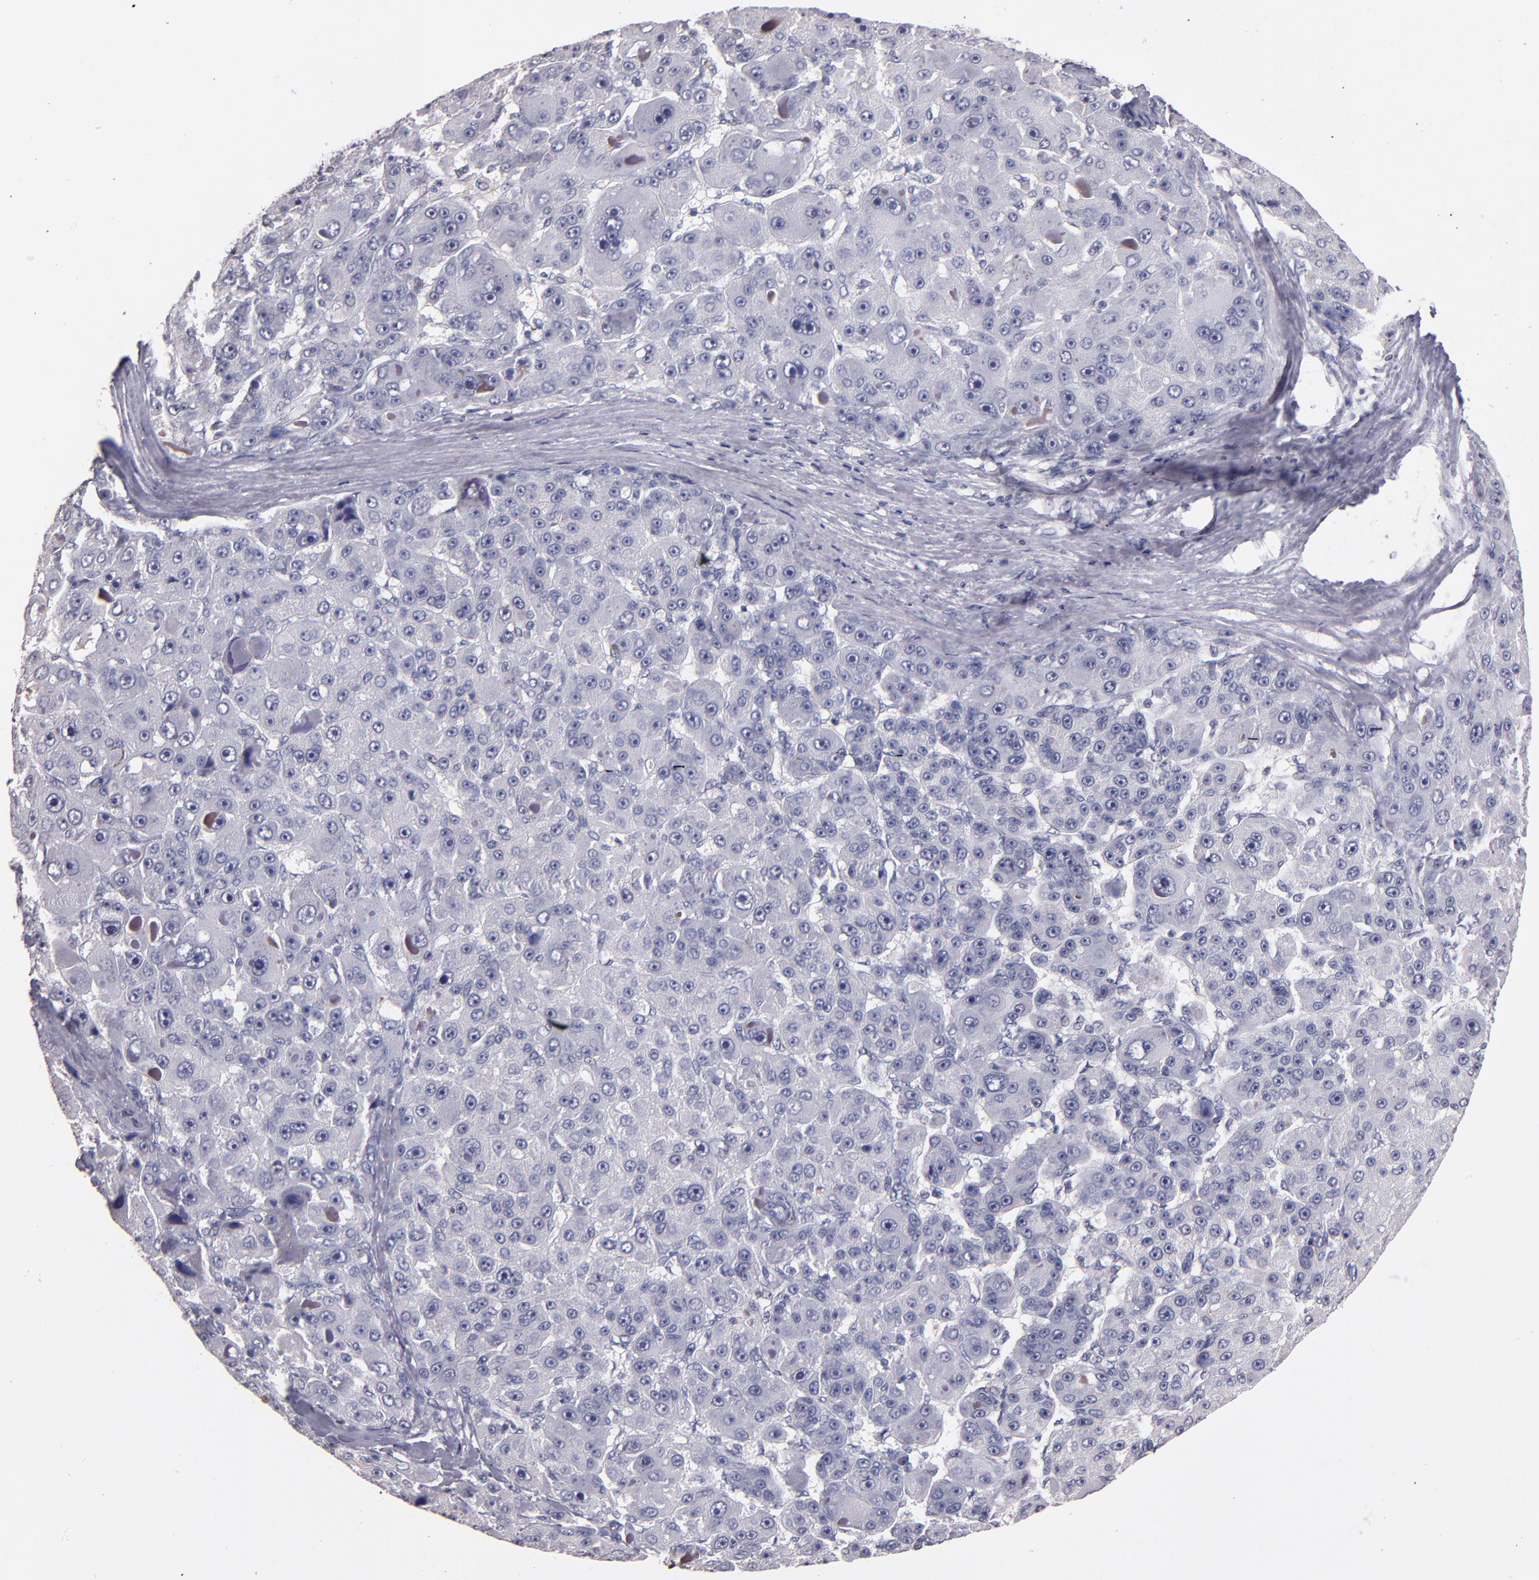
{"staining": {"intensity": "negative", "quantity": "none", "location": "none"}, "tissue": "liver cancer", "cell_type": "Tumor cells", "image_type": "cancer", "snomed": [{"axis": "morphology", "description": "Carcinoma, Hepatocellular, NOS"}, {"axis": "topography", "description": "Liver"}], "caption": "Tumor cells are negative for protein expression in human liver cancer (hepatocellular carcinoma).", "gene": "SOX10", "patient": {"sex": "male", "age": 76}}